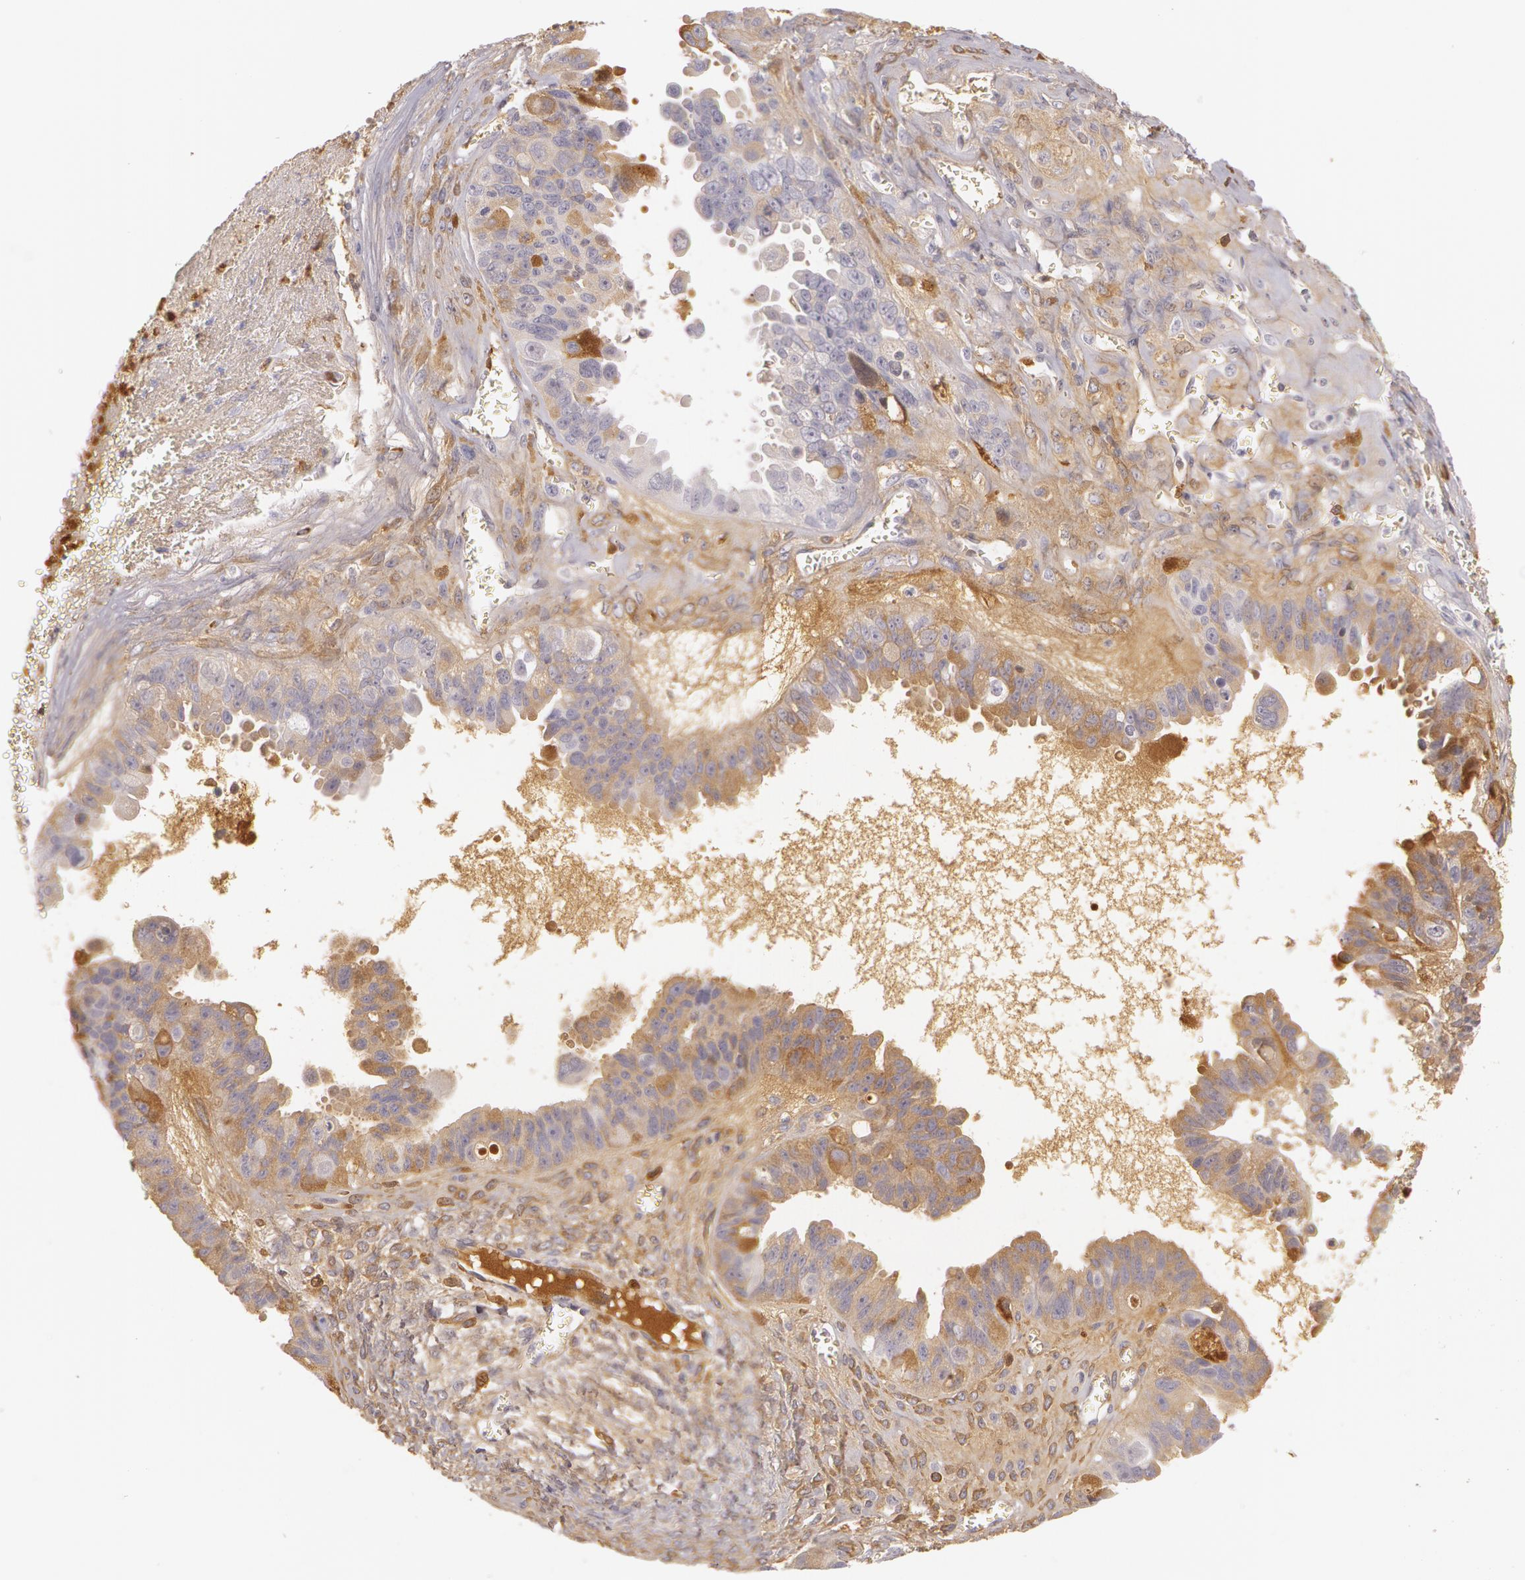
{"staining": {"intensity": "moderate", "quantity": "25%-75%", "location": "cytoplasmic/membranous"}, "tissue": "ovarian cancer", "cell_type": "Tumor cells", "image_type": "cancer", "snomed": [{"axis": "morphology", "description": "Carcinoma, endometroid"}, {"axis": "topography", "description": "Ovary"}], "caption": "Human ovarian cancer (endometroid carcinoma) stained with a protein marker shows moderate staining in tumor cells.", "gene": "LBP", "patient": {"sex": "female", "age": 85}}